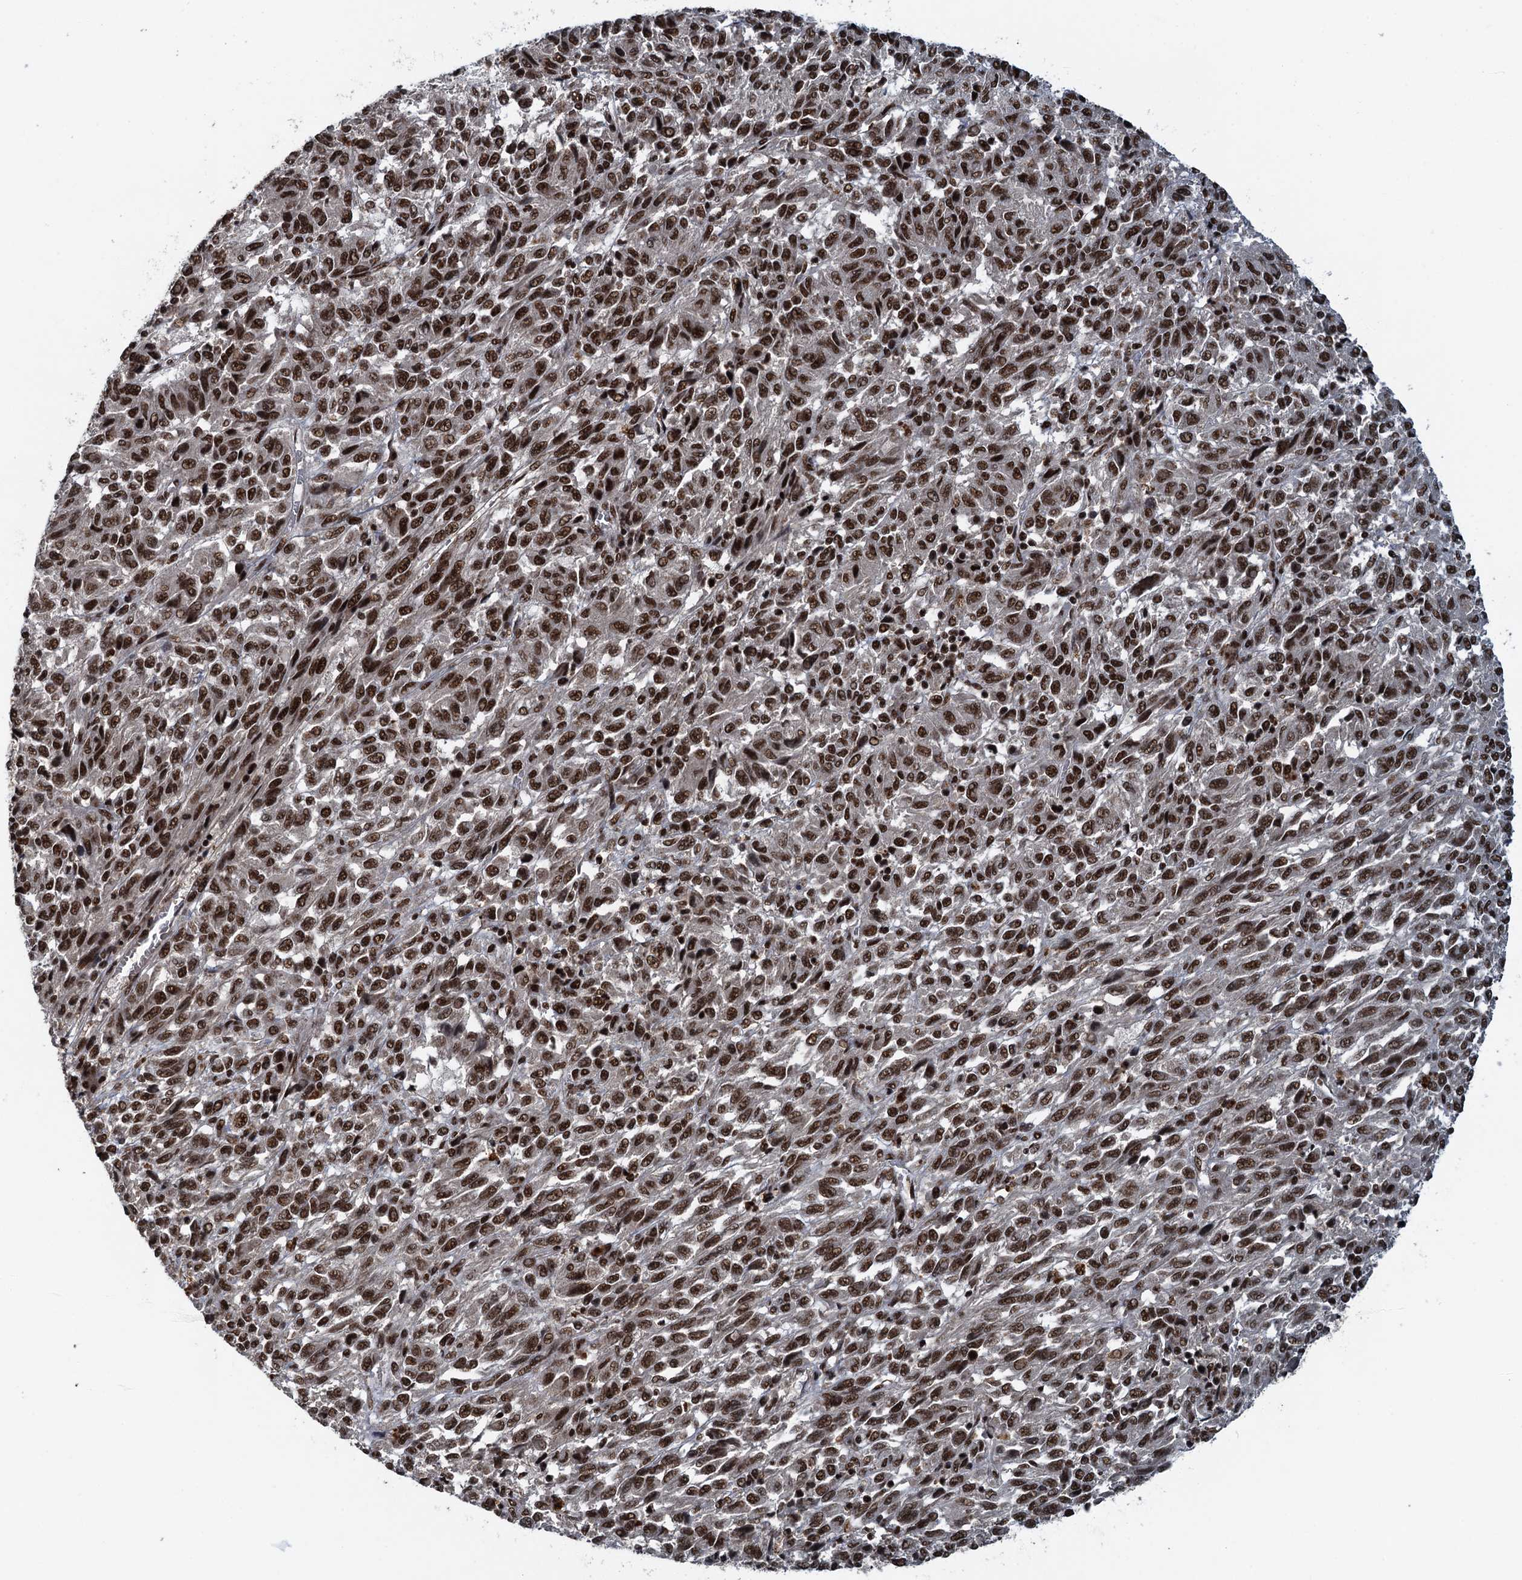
{"staining": {"intensity": "moderate", "quantity": ">75%", "location": "nuclear"}, "tissue": "melanoma", "cell_type": "Tumor cells", "image_type": "cancer", "snomed": [{"axis": "morphology", "description": "Malignant melanoma, Metastatic site"}, {"axis": "topography", "description": "Lung"}], "caption": "Tumor cells demonstrate medium levels of moderate nuclear expression in approximately >75% of cells in malignant melanoma (metastatic site).", "gene": "ZC3H18", "patient": {"sex": "male", "age": 64}}